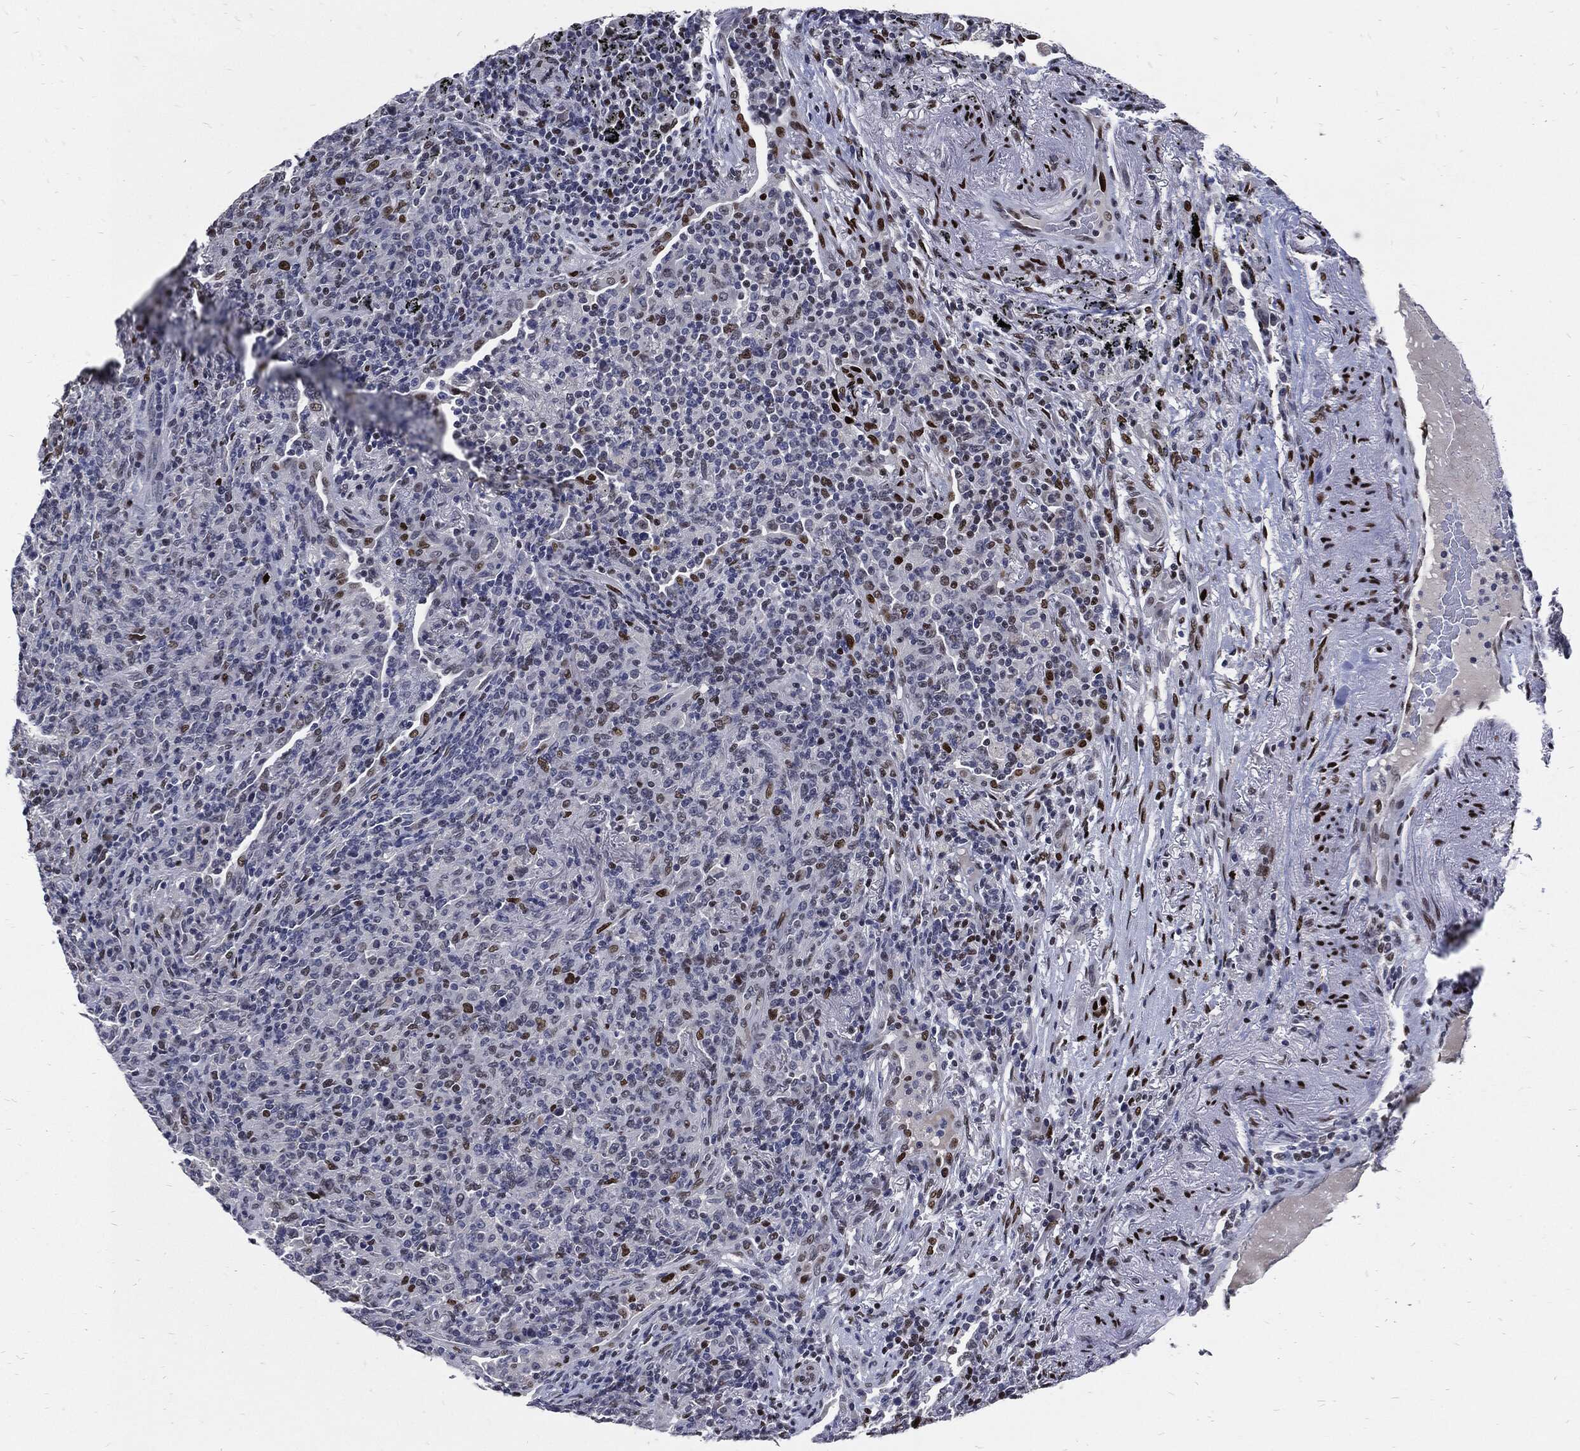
{"staining": {"intensity": "strong", "quantity": "<25%", "location": "nuclear"}, "tissue": "lymphoma", "cell_type": "Tumor cells", "image_type": "cancer", "snomed": [{"axis": "morphology", "description": "Malignant lymphoma, non-Hodgkin's type, High grade"}, {"axis": "topography", "description": "Lung"}], "caption": "Immunohistochemical staining of lymphoma reveals medium levels of strong nuclear expression in approximately <25% of tumor cells.", "gene": "JUN", "patient": {"sex": "male", "age": 79}}